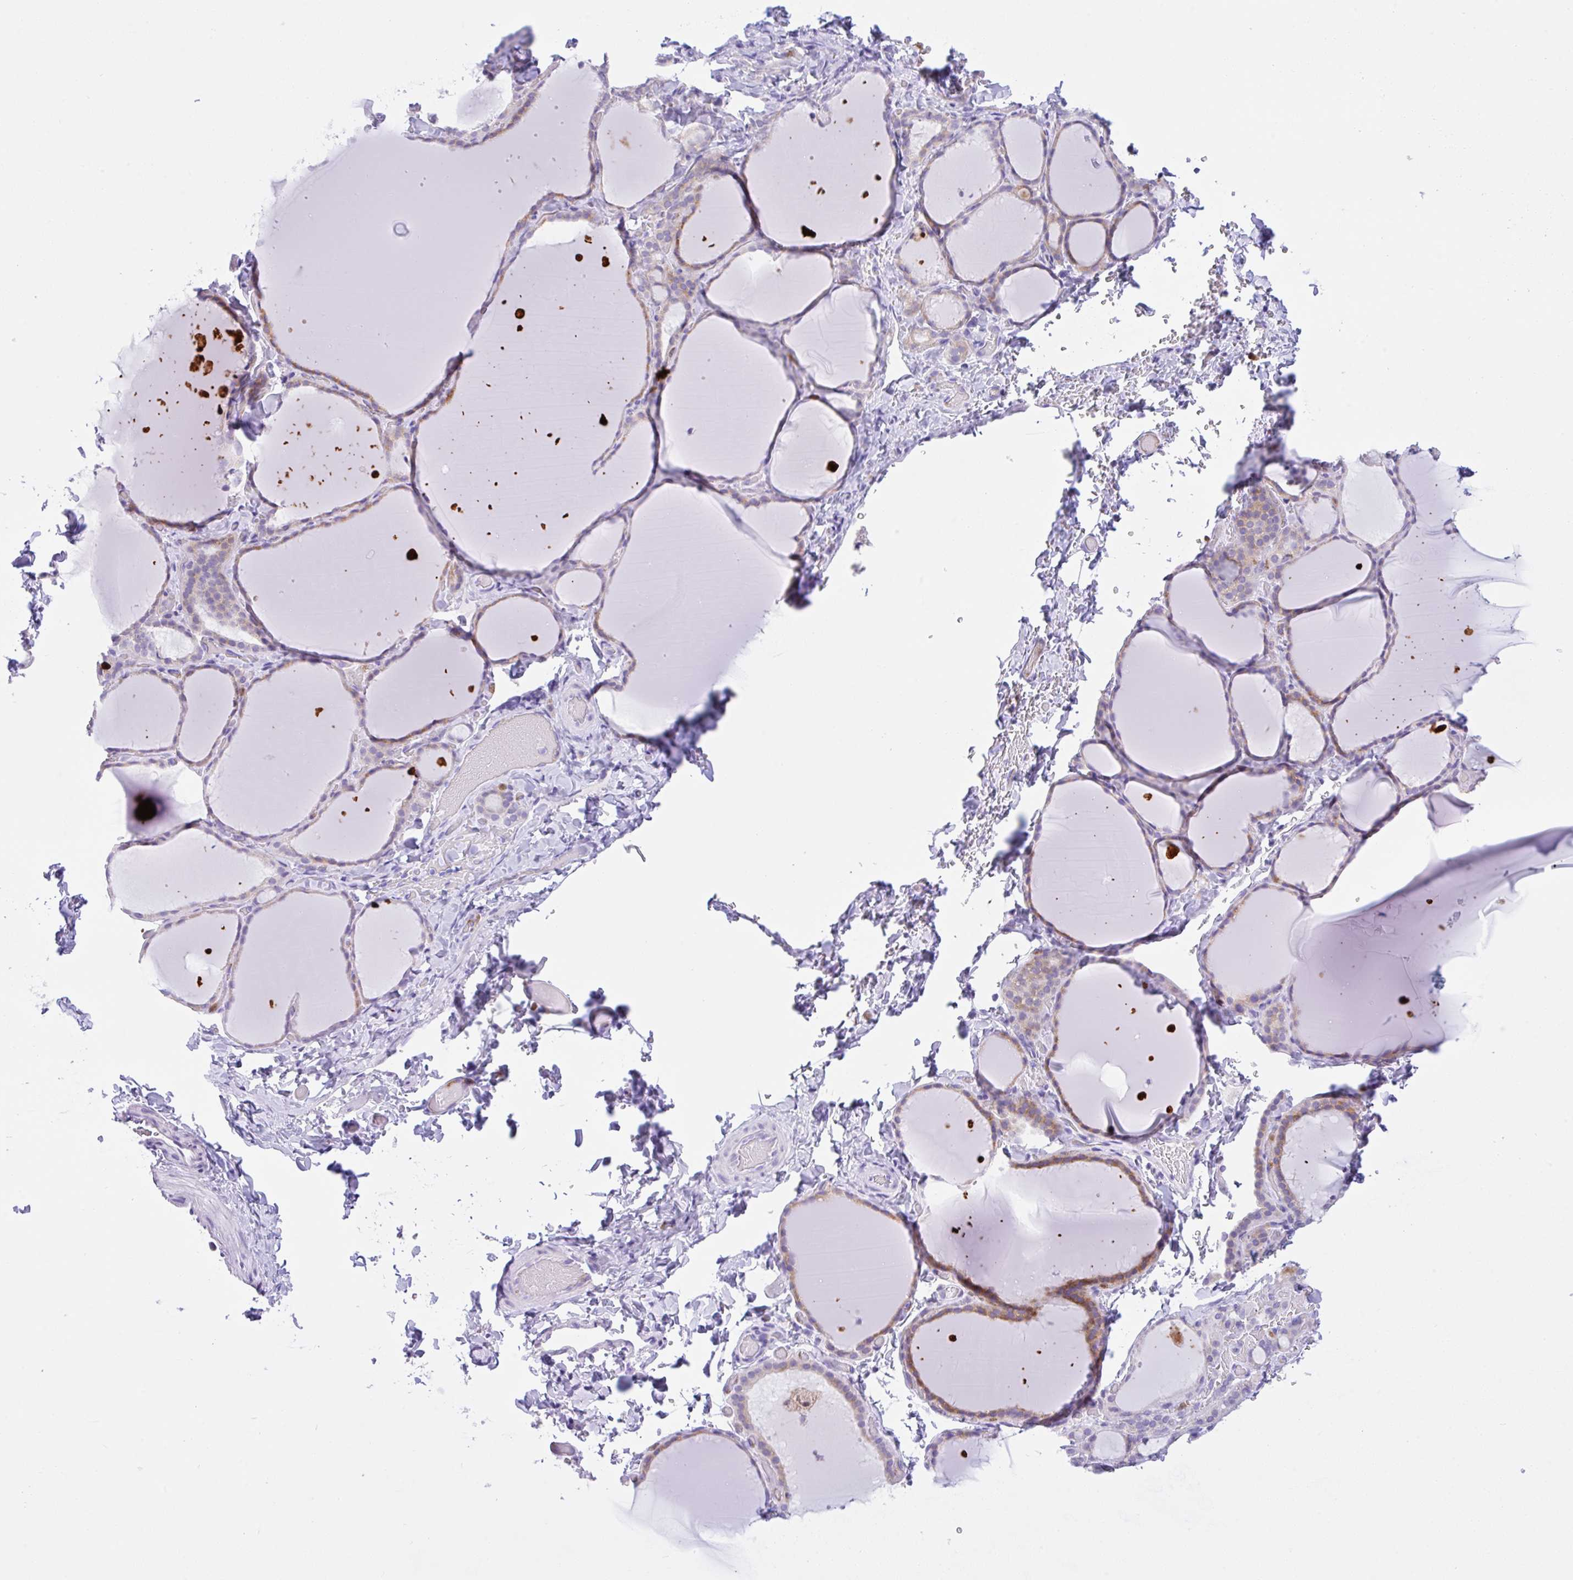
{"staining": {"intensity": "moderate", "quantity": "25%-75%", "location": "cytoplasmic/membranous"}, "tissue": "thyroid gland", "cell_type": "Glandular cells", "image_type": "normal", "snomed": [{"axis": "morphology", "description": "Normal tissue, NOS"}, {"axis": "topography", "description": "Thyroid gland"}], "caption": "Normal thyroid gland was stained to show a protein in brown. There is medium levels of moderate cytoplasmic/membranous expression in approximately 25%-75% of glandular cells. (Stains: DAB (3,3'-diaminobenzidine) in brown, nuclei in blue, Microscopy: brightfield microscopy at high magnification).", "gene": "NCF1", "patient": {"sex": "female", "age": 22}}